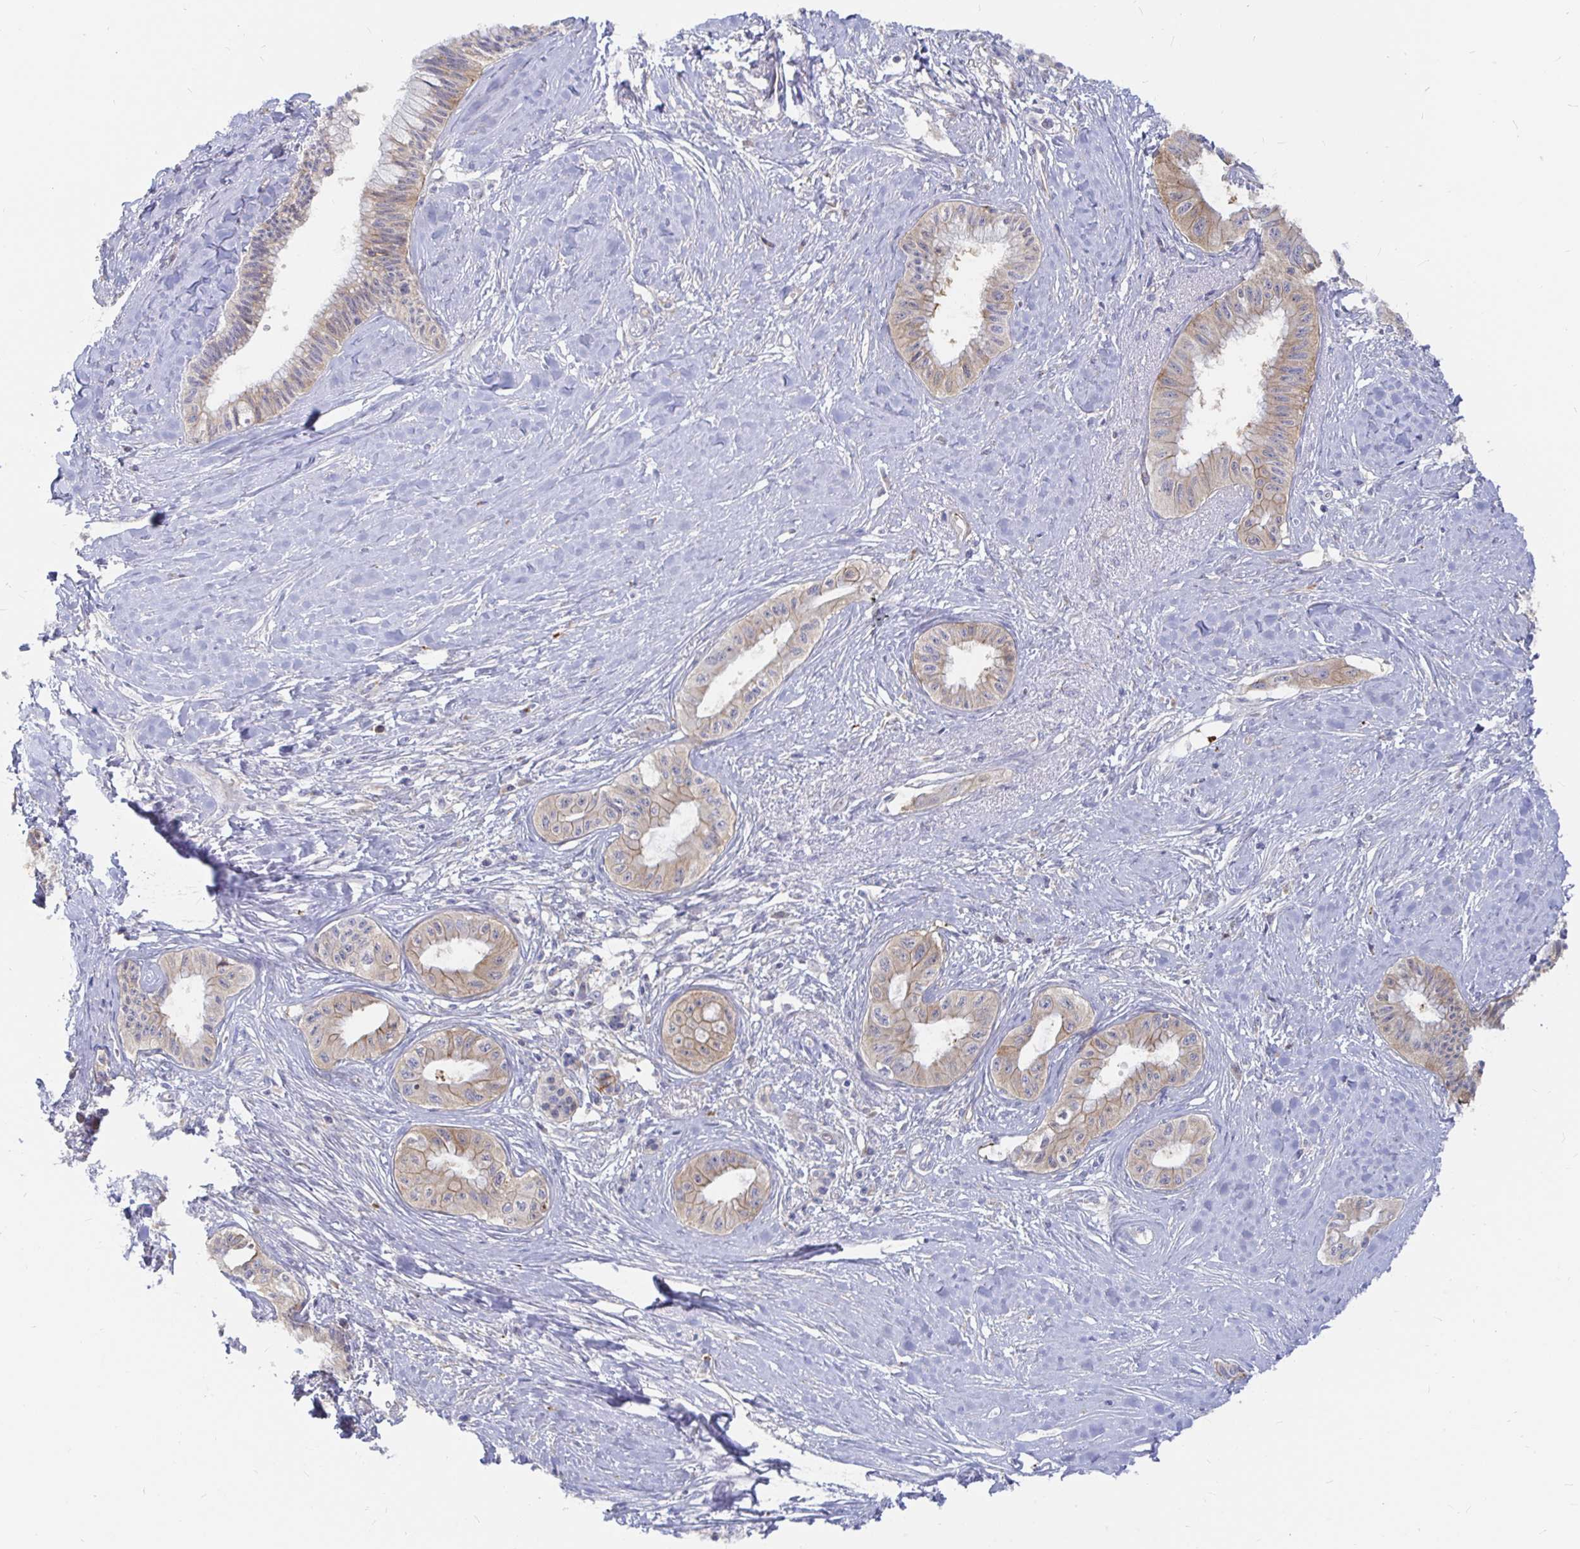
{"staining": {"intensity": "weak", "quantity": "25%-75%", "location": "cytoplasmic/membranous"}, "tissue": "pancreatic cancer", "cell_type": "Tumor cells", "image_type": "cancer", "snomed": [{"axis": "morphology", "description": "Adenocarcinoma, NOS"}, {"axis": "topography", "description": "Pancreas"}], "caption": "Protein positivity by immunohistochemistry (IHC) demonstrates weak cytoplasmic/membranous expression in about 25%-75% of tumor cells in adenocarcinoma (pancreatic).", "gene": "KCTD19", "patient": {"sex": "male", "age": 71}}